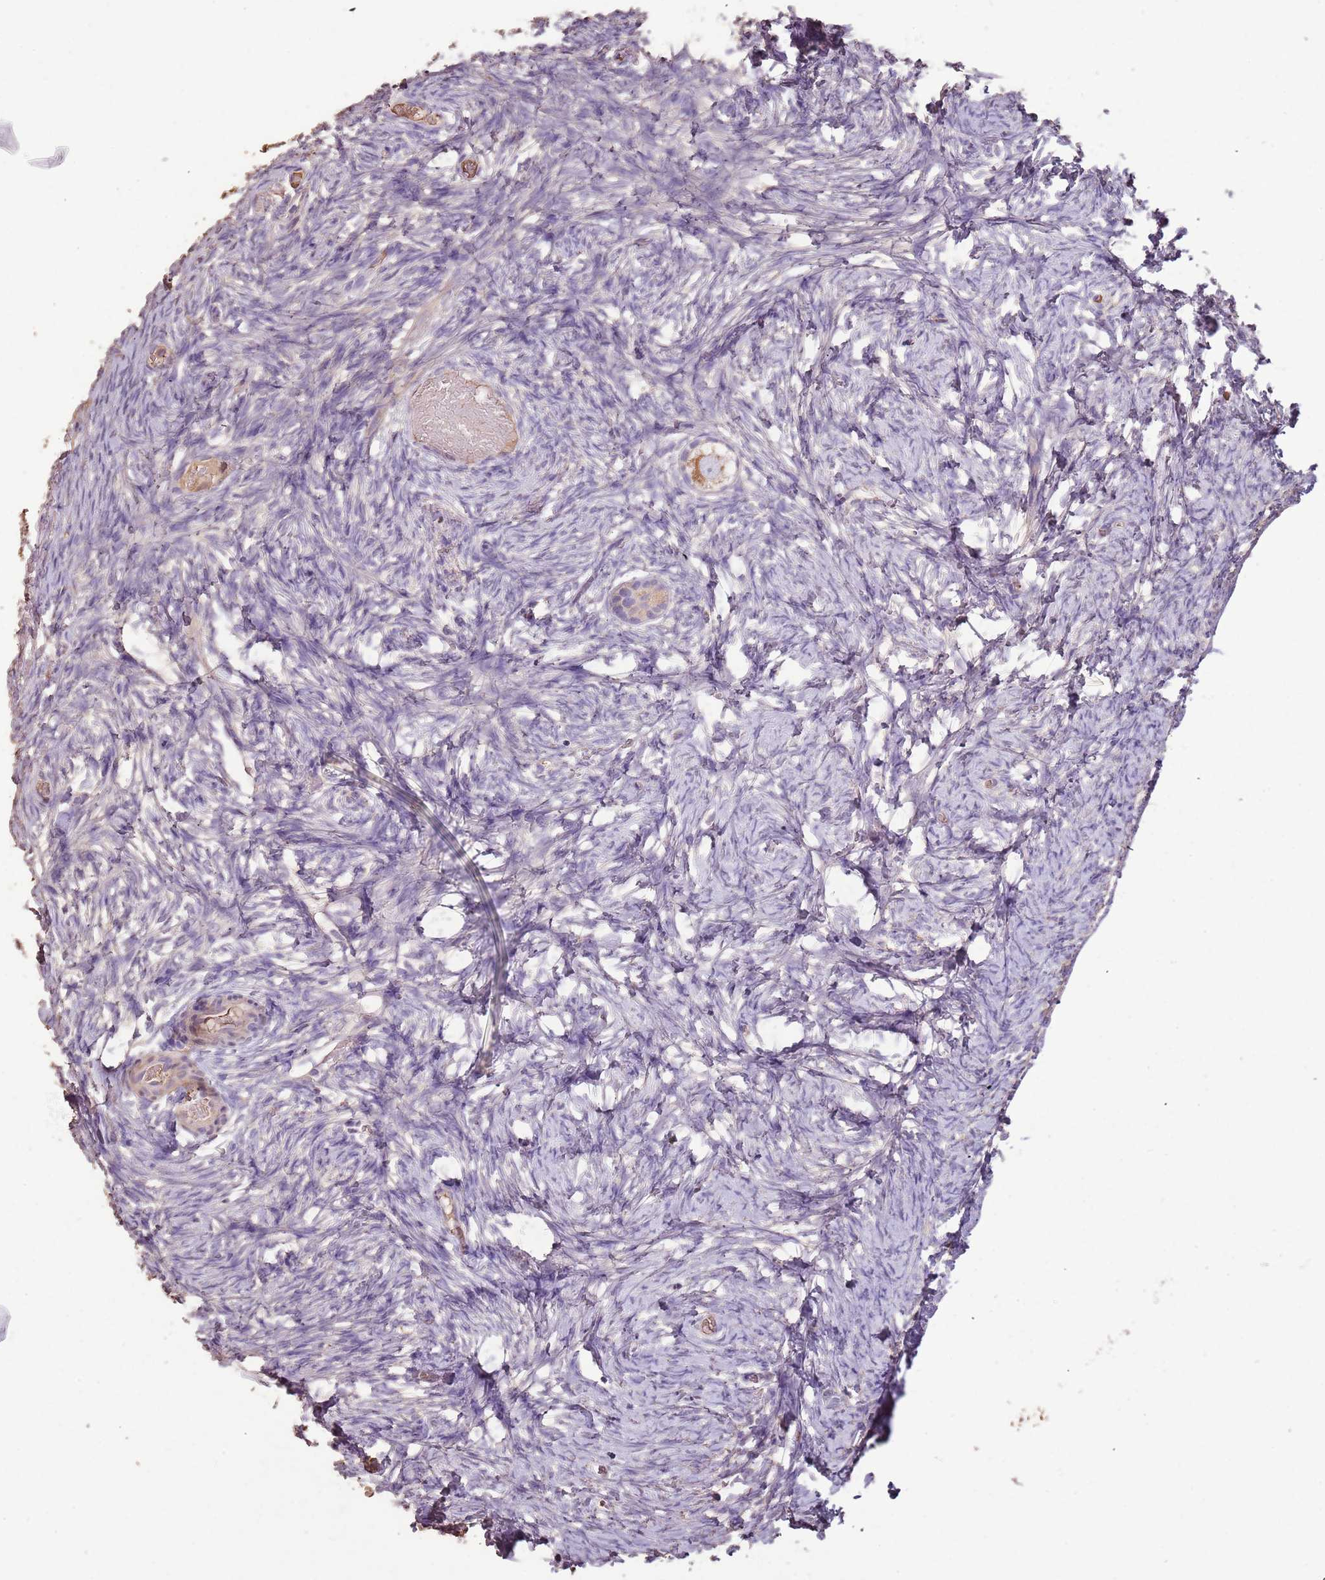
{"staining": {"intensity": "moderate", "quantity": ">75%", "location": "cytoplasmic/membranous"}, "tissue": "ovary", "cell_type": "Follicle cells", "image_type": "normal", "snomed": [{"axis": "morphology", "description": "Adenocarcinoma, NOS"}, {"axis": "topography", "description": "Endometrium"}], "caption": "Ovary stained for a protein (brown) shows moderate cytoplasmic/membranous positive staining in about >75% of follicle cells.", "gene": "FECH", "patient": {"sex": "female", "age": 32}}